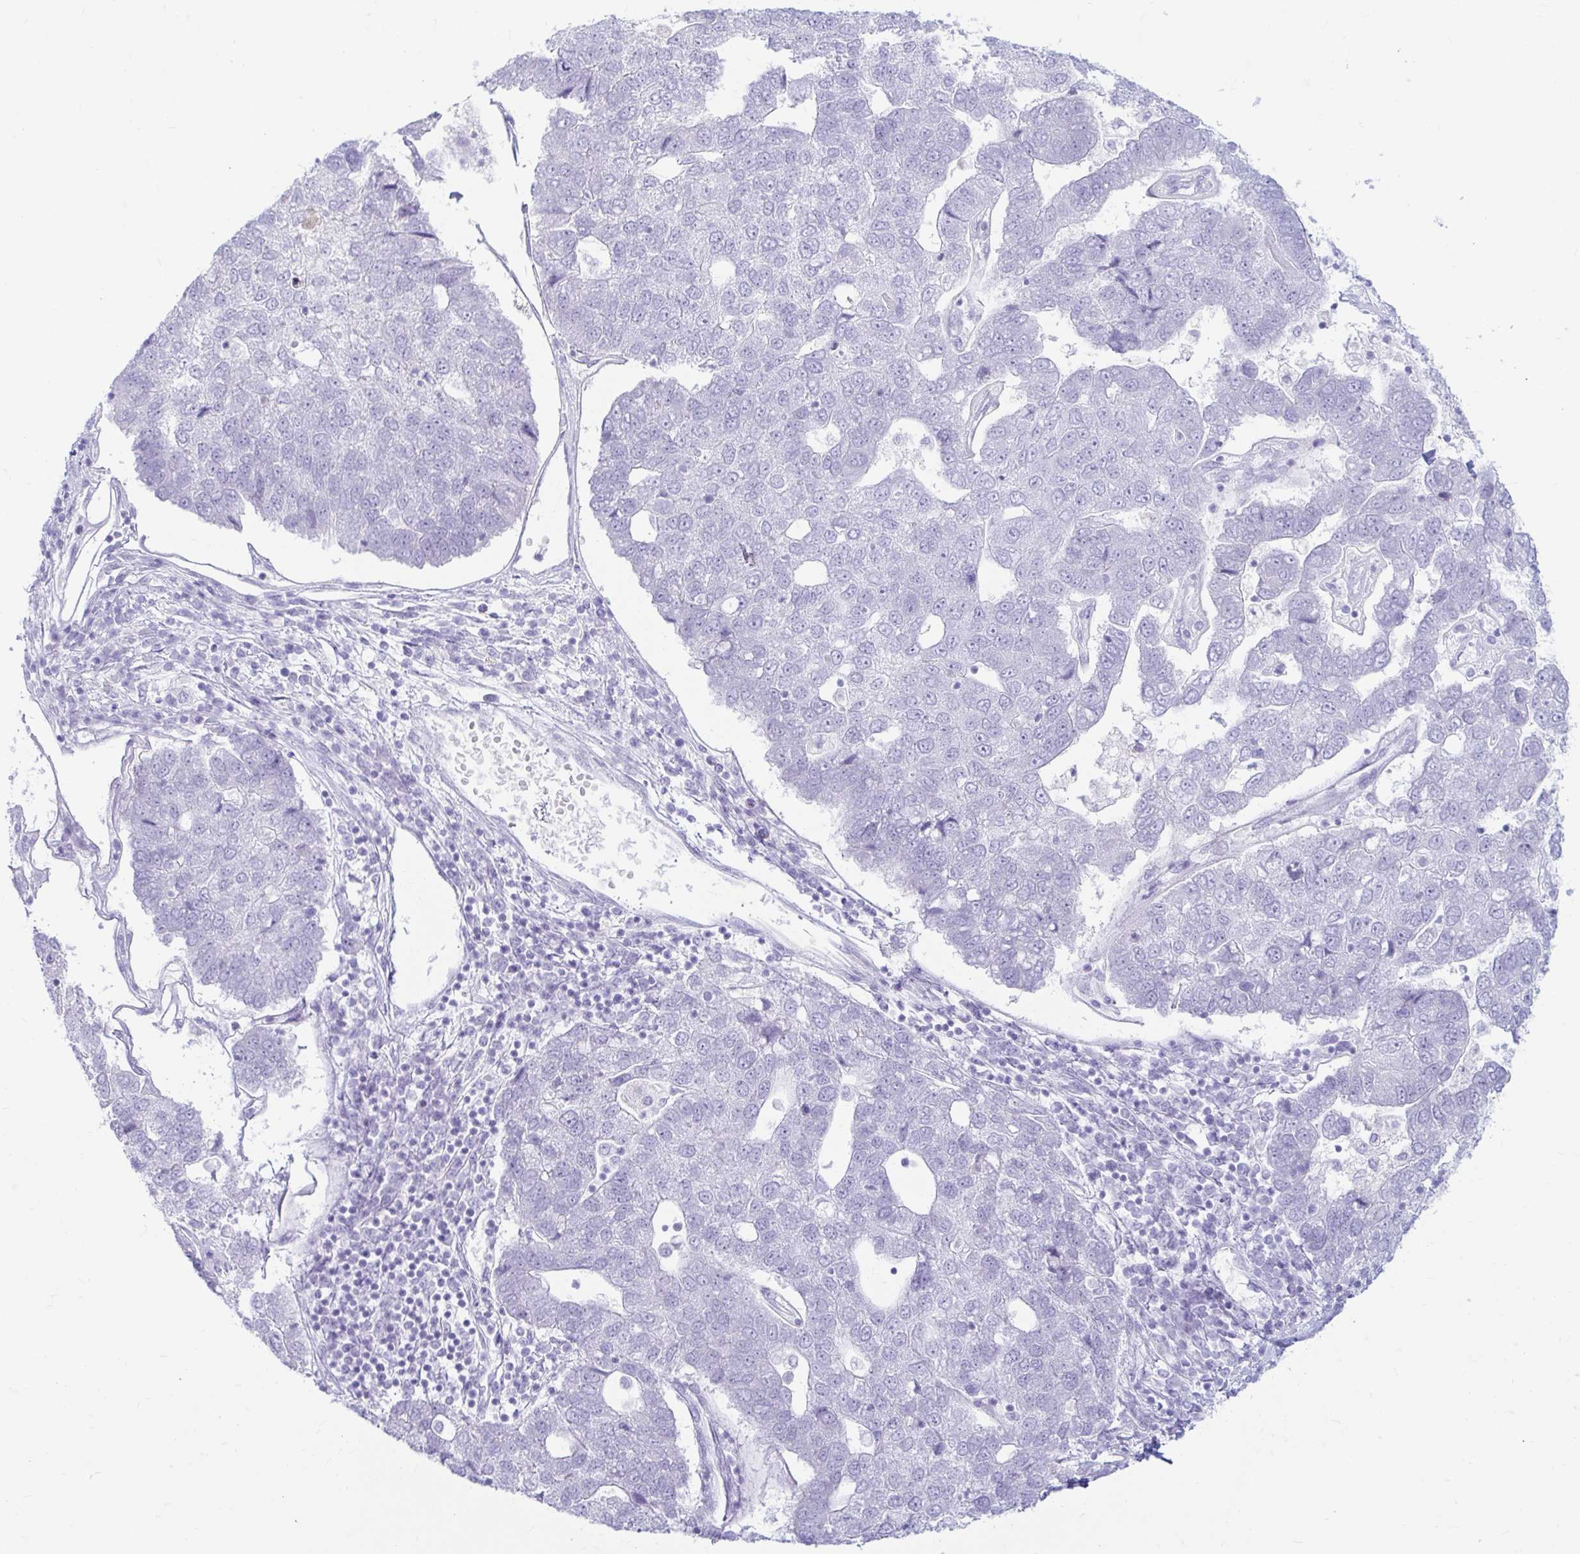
{"staining": {"intensity": "negative", "quantity": "none", "location": "none"}, "tissue": "pancreatic cancer", "cell_type": "Tumor cells", "image_type": "cancer", "snomed": [{"axis": "morphology", "description": "Adenocarcinoma, NOS"}, {"axis": "topography", "description": "Pancreas"}], "caption": "There is no significant expression in tumor cells of pancreatic cancer (adenocarcinoma).", "gene": "ERICH6", "patient": {"sex": "female", "age": 61}}